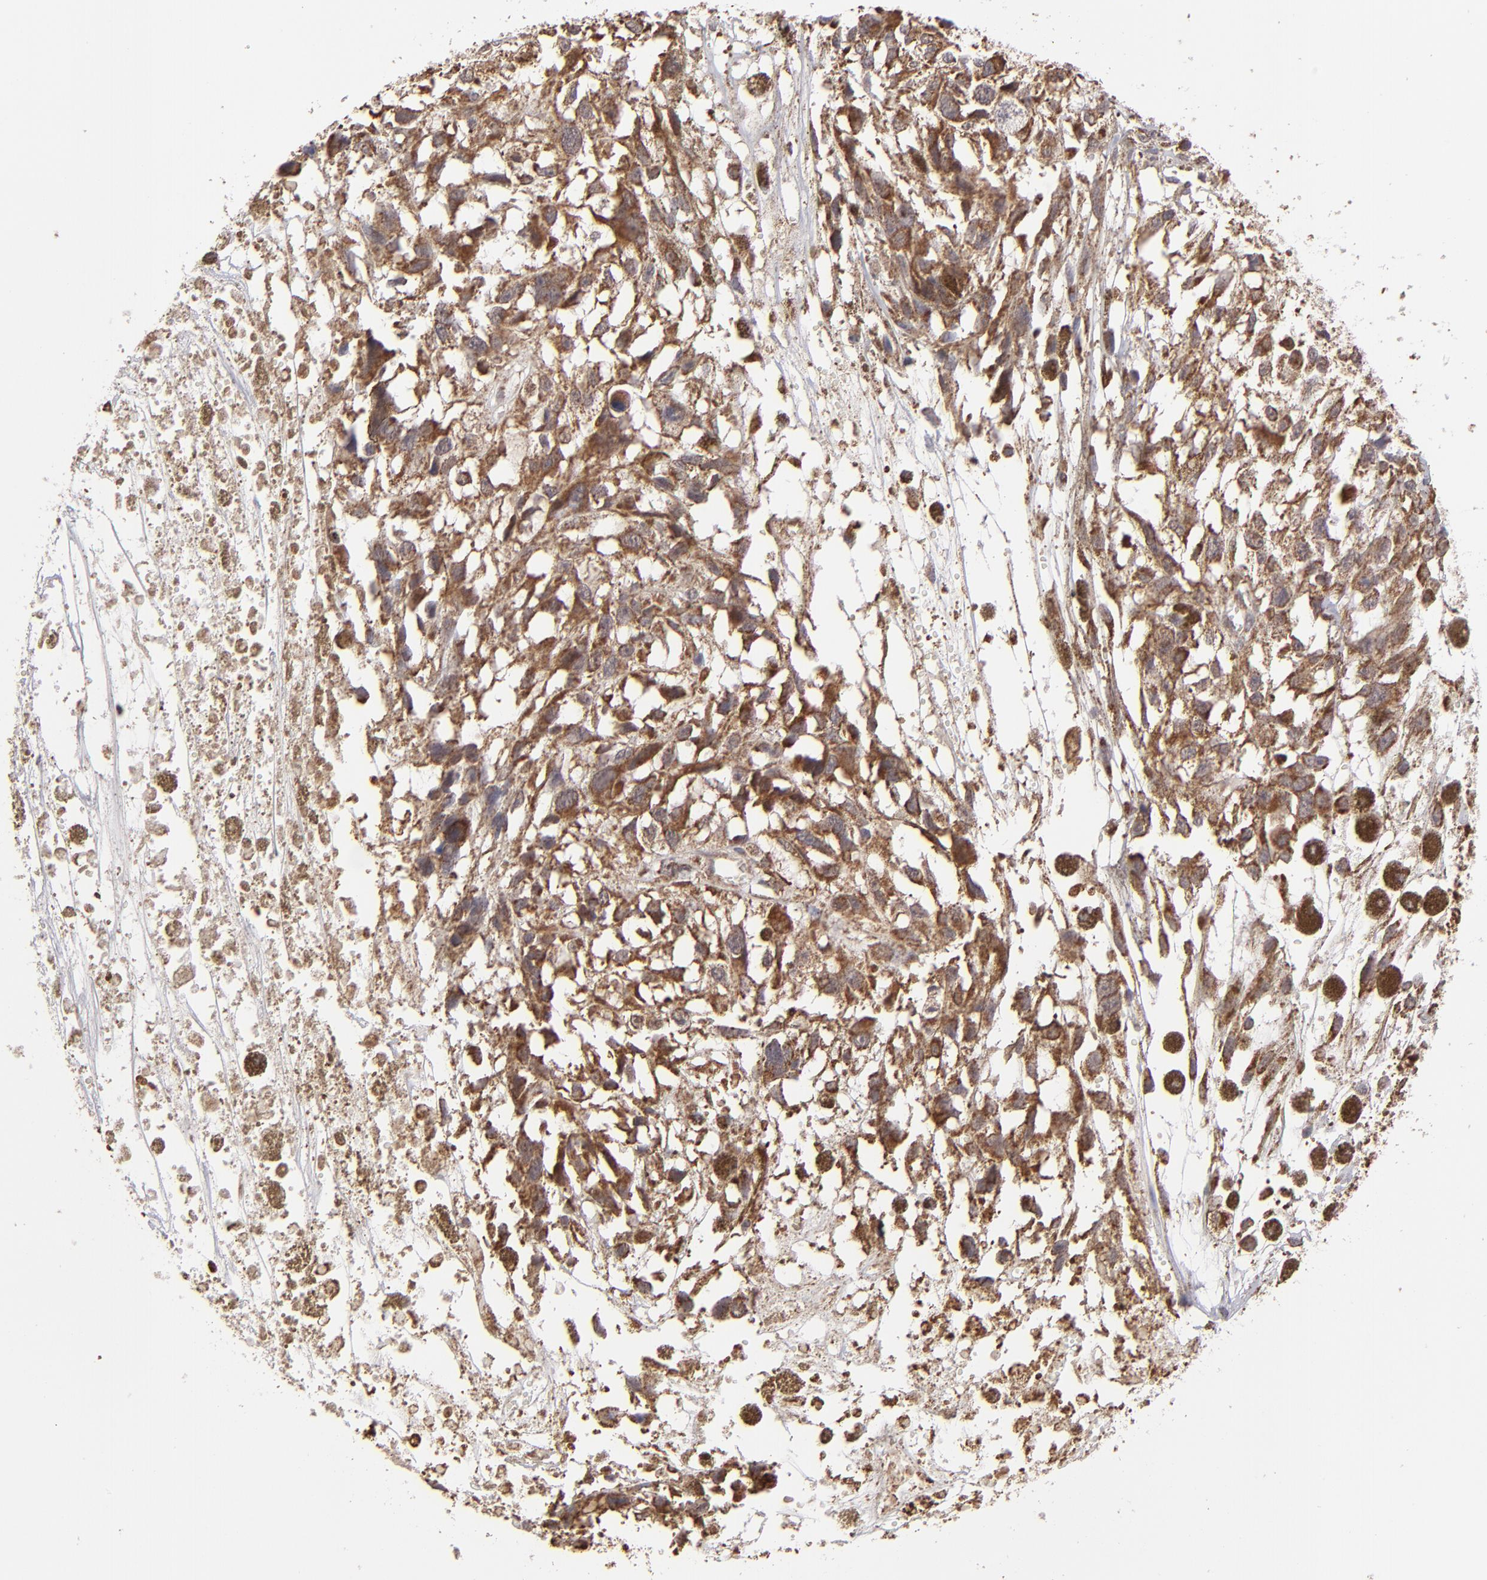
{"staining": {"intensity": "moderate", "quantity": ">75%", "location": "cytoplasmic/membranous"}, "tissue": "melanoma", "cell_type": "Tumor cells", "image_type": "cancer", "snomed": [{"axis": "morphology", "description": "Malignant melanoma, Metastatic site"}, {"axis": "topography", "description": "Lymph node"}], "caption": "This is an image of IHC staining of melanoma, which shows moderate expression in the cytoplasmic/membranous of tumor cells.", "gene": "SLC15A1", "patient": {"sex": "male", "age": 59}}